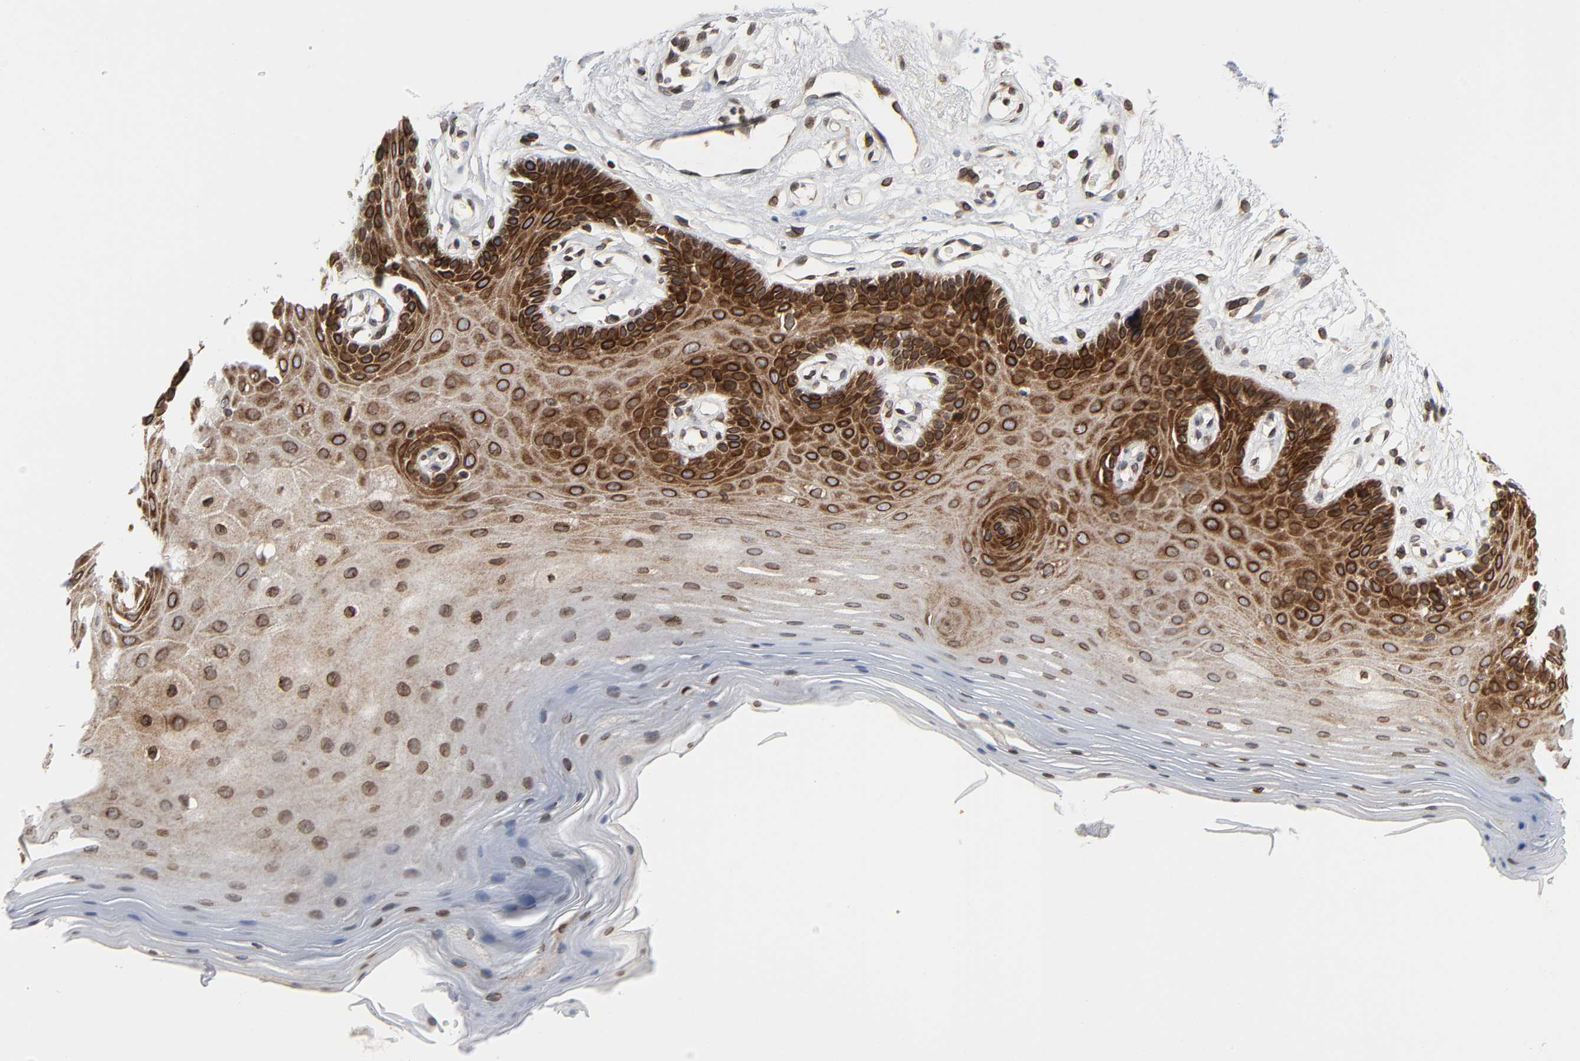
{"staining": {"intensity": "strong", "quantity": ">75%", "location": "cytoplasmic/membranous,nuclear"}, "tissue": "oral mucosa", "cell_type": "Squamous epithelial cells", "image_type": "normal", "snomed": [{"axis": "morphology", "description": "Normal tissue, NOS"}, {"axis": "morphology", "description": "Squamous cell carcinoma, NOS"}, {"axis": "topography", "description": "Skeletal muscle"}, {"axis": "topography", "description": "Oral tissue"}, {"axis": "topography", "description": "Head-Neck"}], "caption": "This micrograph exhibits IHC staining of unremarkable oral mucosa, with high strong cytoplasmic/membranous,nuclear expression in about >75% of squamous epithelial cells.", "gene": "RANGAP1", "patient": {"sex": "male", "age": 71}}